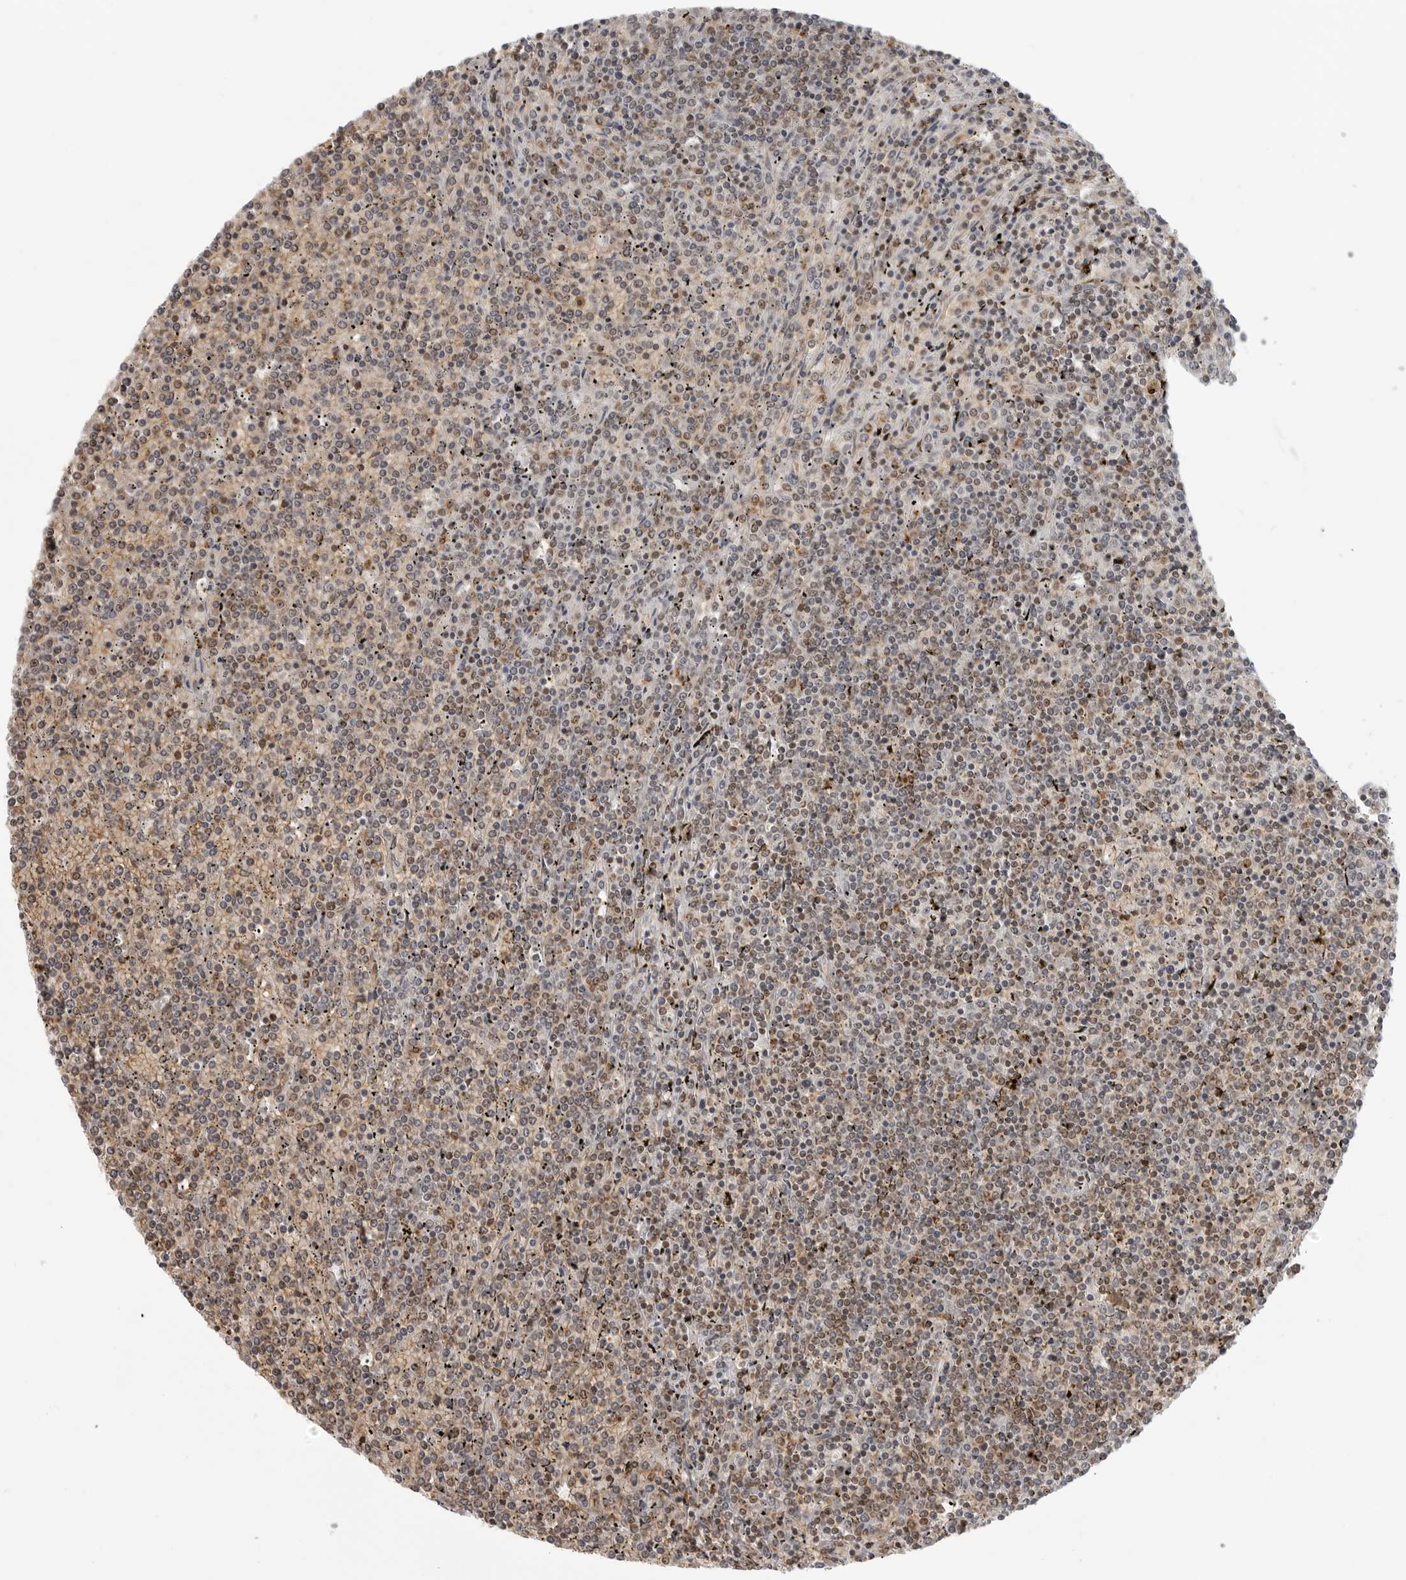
{"staining": {"intensity": "weak", "quantity": "25%-75%", "location": "nuclear"}, "tissue": "lymphoma", "cell_type": "Tumor cells", "image_type": "cancer", "snomed": [{"axis": "morphology", "description": "Malignant lymphoma, non-Hodgkin's type, Low grade"}, {"axis": "topography", "description": "Spleen"}], "caption": "Immunohistochemical staining of malignant lymphoma, non-Hodgkin's type (low-grade) demonstrates weak nuclear protein staining in approximately 25%-75% of tumor cells.", "gene": "COPA", "patient": {"sex": "female", "age": 19}}